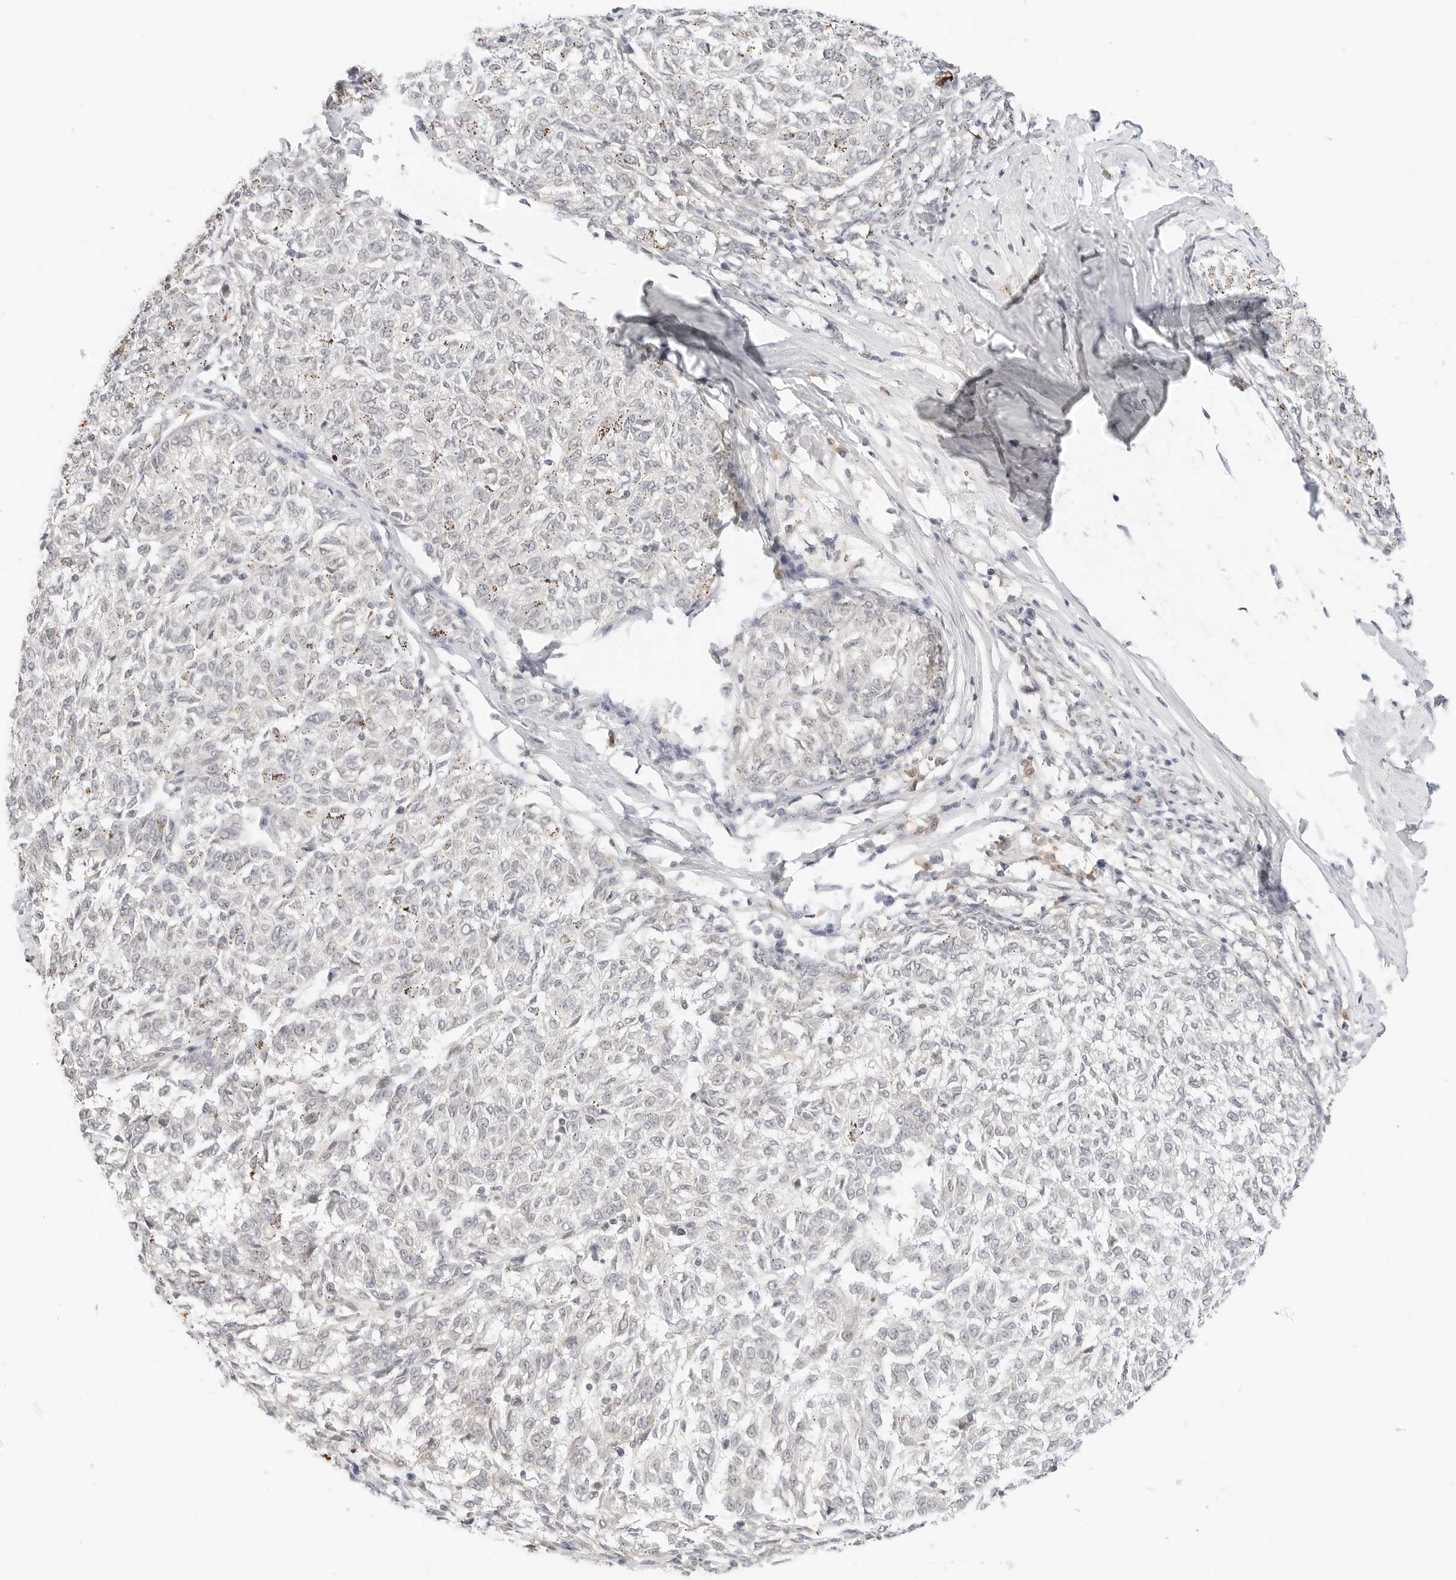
{"staining": {"intensity": "negative", "quantity": "none", "location": "none"}, "tissue": "melanoma", "cell_type": "Tumor cells", "image_type": "cancer", "snomed": [{"axis": "morphology", "description": "Malignant melanoma, NOS"}, {"axis": "topography", "description": "Skin"}], "caption": "Malignant melanoma was stained to show a protein in brown. There is no significant staining in tumor cells.", "gene": "NEO1", "patient": {"sex": "female", "age": 72}}